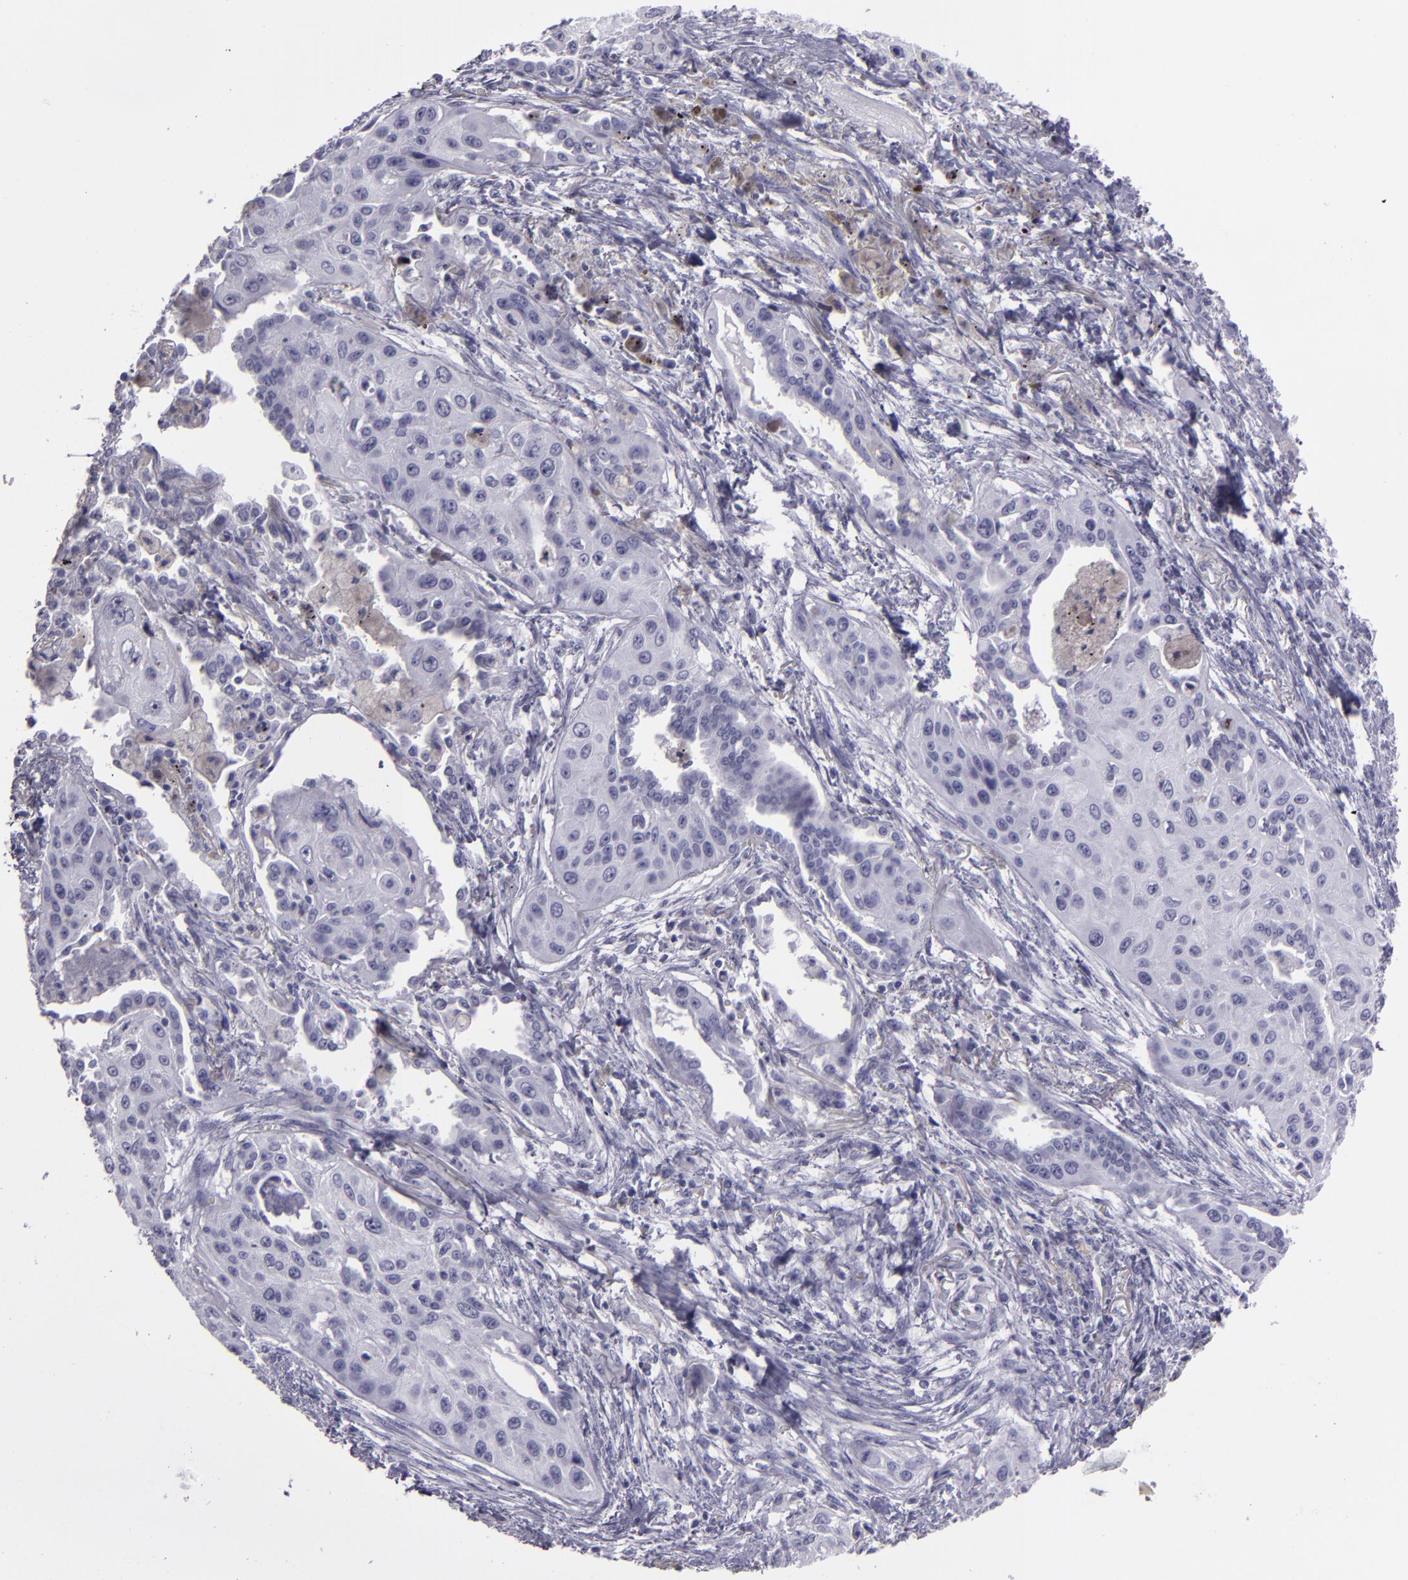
{"staining": {"intensity": "negative", "quantity": "none", "location": "none"}, "tissue": "lung cancer", "cell_type": "Tumor cells", "image_type": "cancer", "snomed": [{"axis": "morphology", "description": "Squamous cell carcinoma, NOS"}, {"axis": "topography", "description": "Lung"}], "caption": "Tumor cells are negative for protein expression in human squamous cell carcinoma (lung). (Stains: DAB (3,3'-diaminobenzidine) immunohistochemistry with hematoxylin counter stain, Microscopy: brightfield microscopy at high magnification).", "gene": "CR2", "patient": {"sex": "male", "age": 71}}